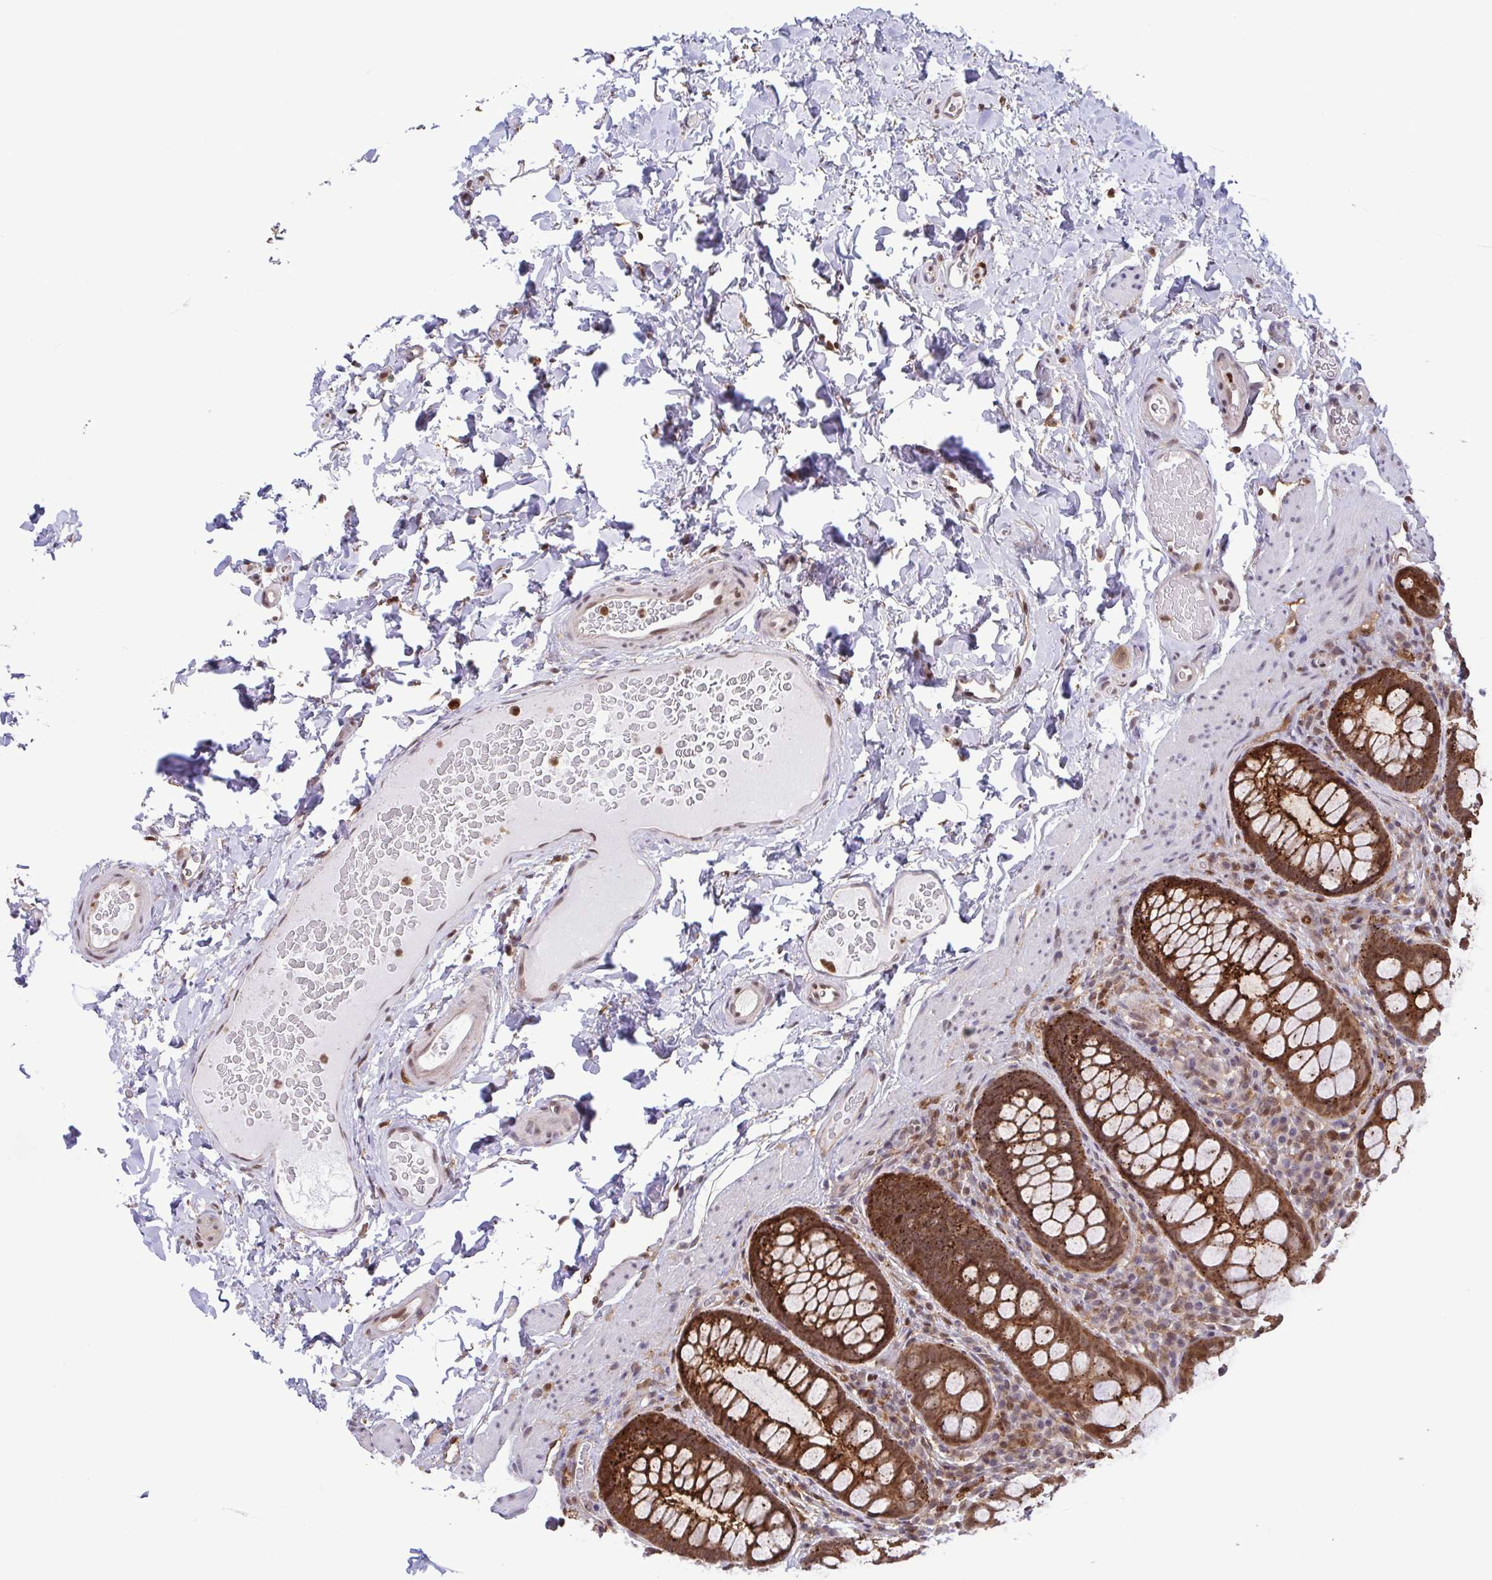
{"staining": {"intensity": "strong", "quantity": ">75%", "location": "cytoplasmic/membranous,nuclear"}, "tissue": "rectum", "cell_type": "Glandular cells", "image_type": "normal", "snomed": [{"axis": "morphology", "description": "Normal tissue, NOS"}, {"axis": "topography", "description": "Rectum"}], "caption": "An image showing strong cytoplasmic/membranous,nuclear staining in approximately >75% of glandular cells in benign rectum, as visualized by brown immunohistochemical staining.", "gene": "CHMP1B", "patient": {"sex": "female", "age": 69}}